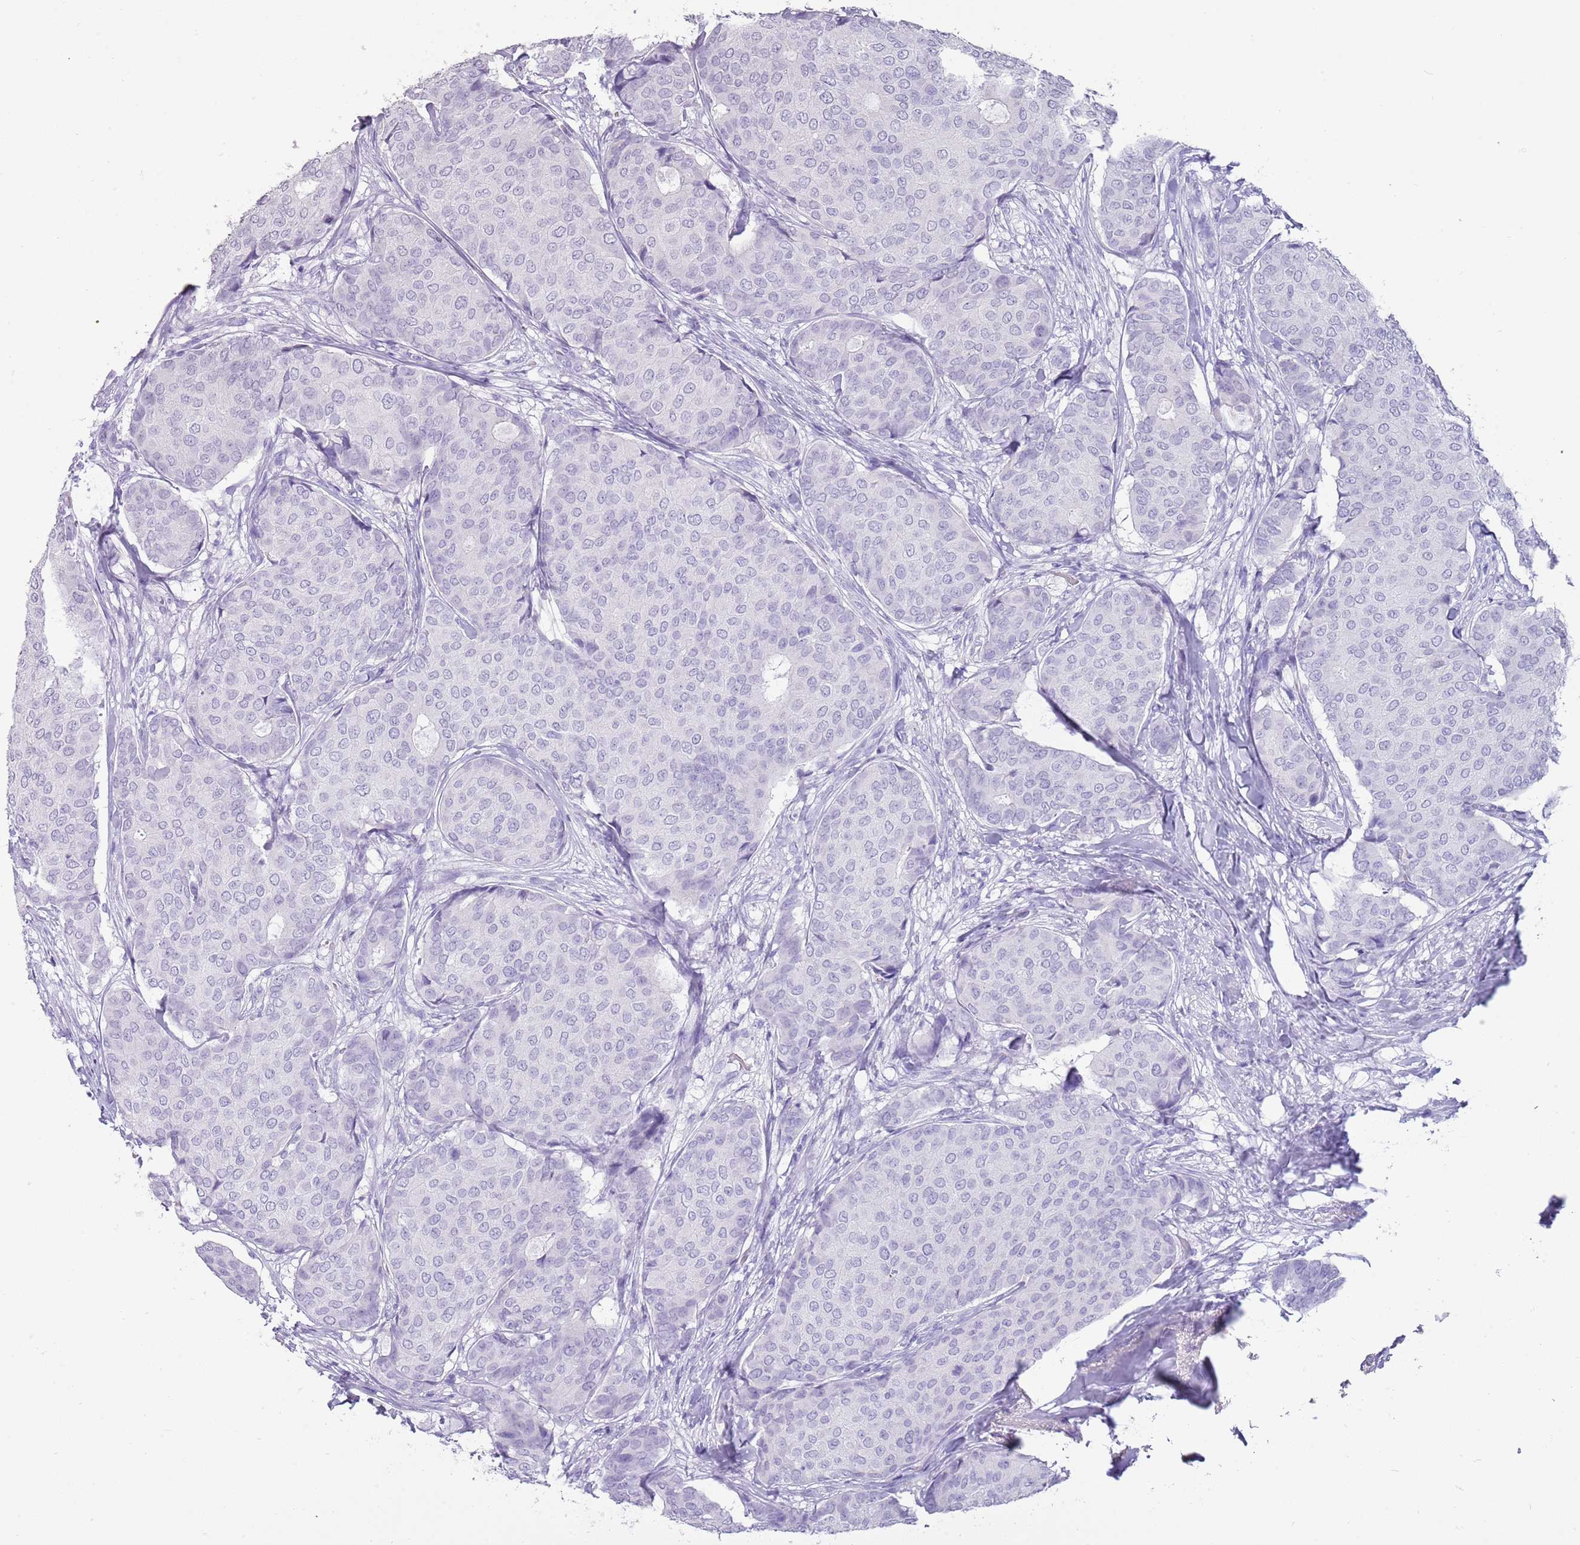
{"staining": {"intensity": "negative", "quantity": "none", "location": "none"}, "tissue": "breast cancer", "cell_type": "Tumor cells", "image_type": "cancer", "snomed": [{"axis": "morphology", "description": "Duct carcinoma"}, {"axis": "topography", "description": "Breast"}], "caption": "High magnification brightfield microscopy of infiltrating ductal carcinoma (breast) stained with DAB (brown) and counterstained with hematoxylin (blue): tumor cells show no significant staining.", "gene": "NBPF3", "patient": {"sex": "female", "age": 75}}